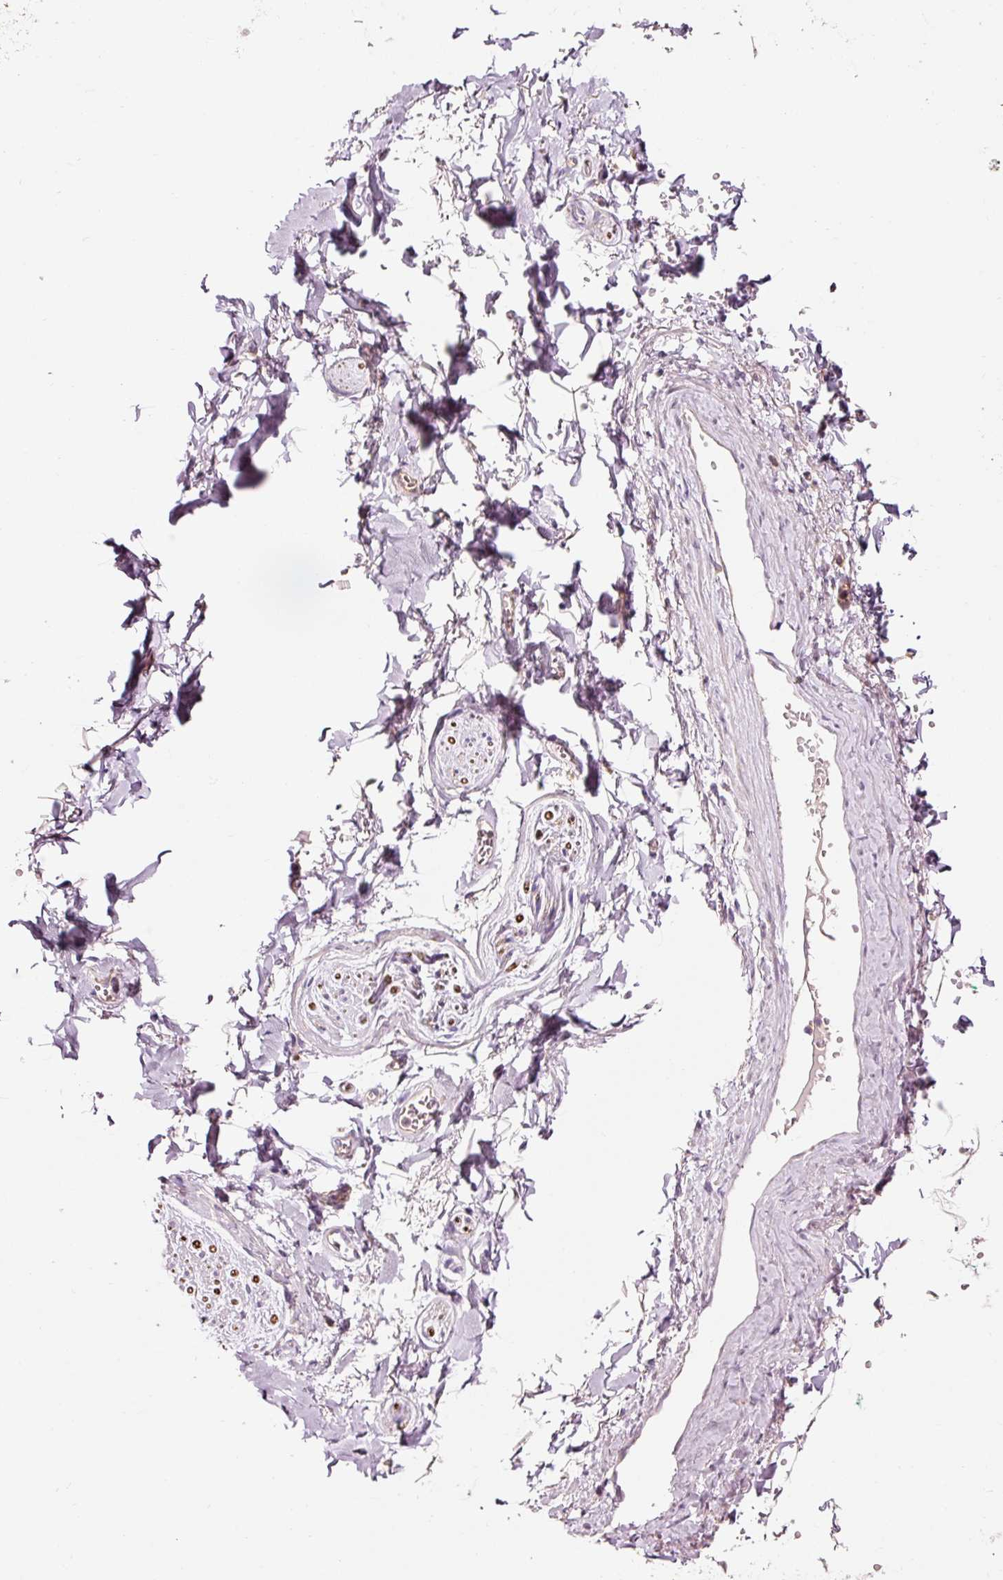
{"staining": {"intensity": "negative", "quantity": "none", "location": "none"}, "tissue": "adipose tissue", "cell_type": "Adipocytes", "image_type": "normal", "snomed": [{"axis": "morphology", "description": "Normal tissue, NOS"}, {"axis": "topography", "description": "Vulva"}, {"axis": "topography", "description": "Vagina"}, {"axis": "topography", "description": "Peripheral nerve tissue"}], "caption": "This is an immunohistochemistry (IHC) histopathology image of benign human adipose tissue. There is no expression in adipocytes.", "gene": "NAPA", "patient": {"sex": "female", "age": 66}}